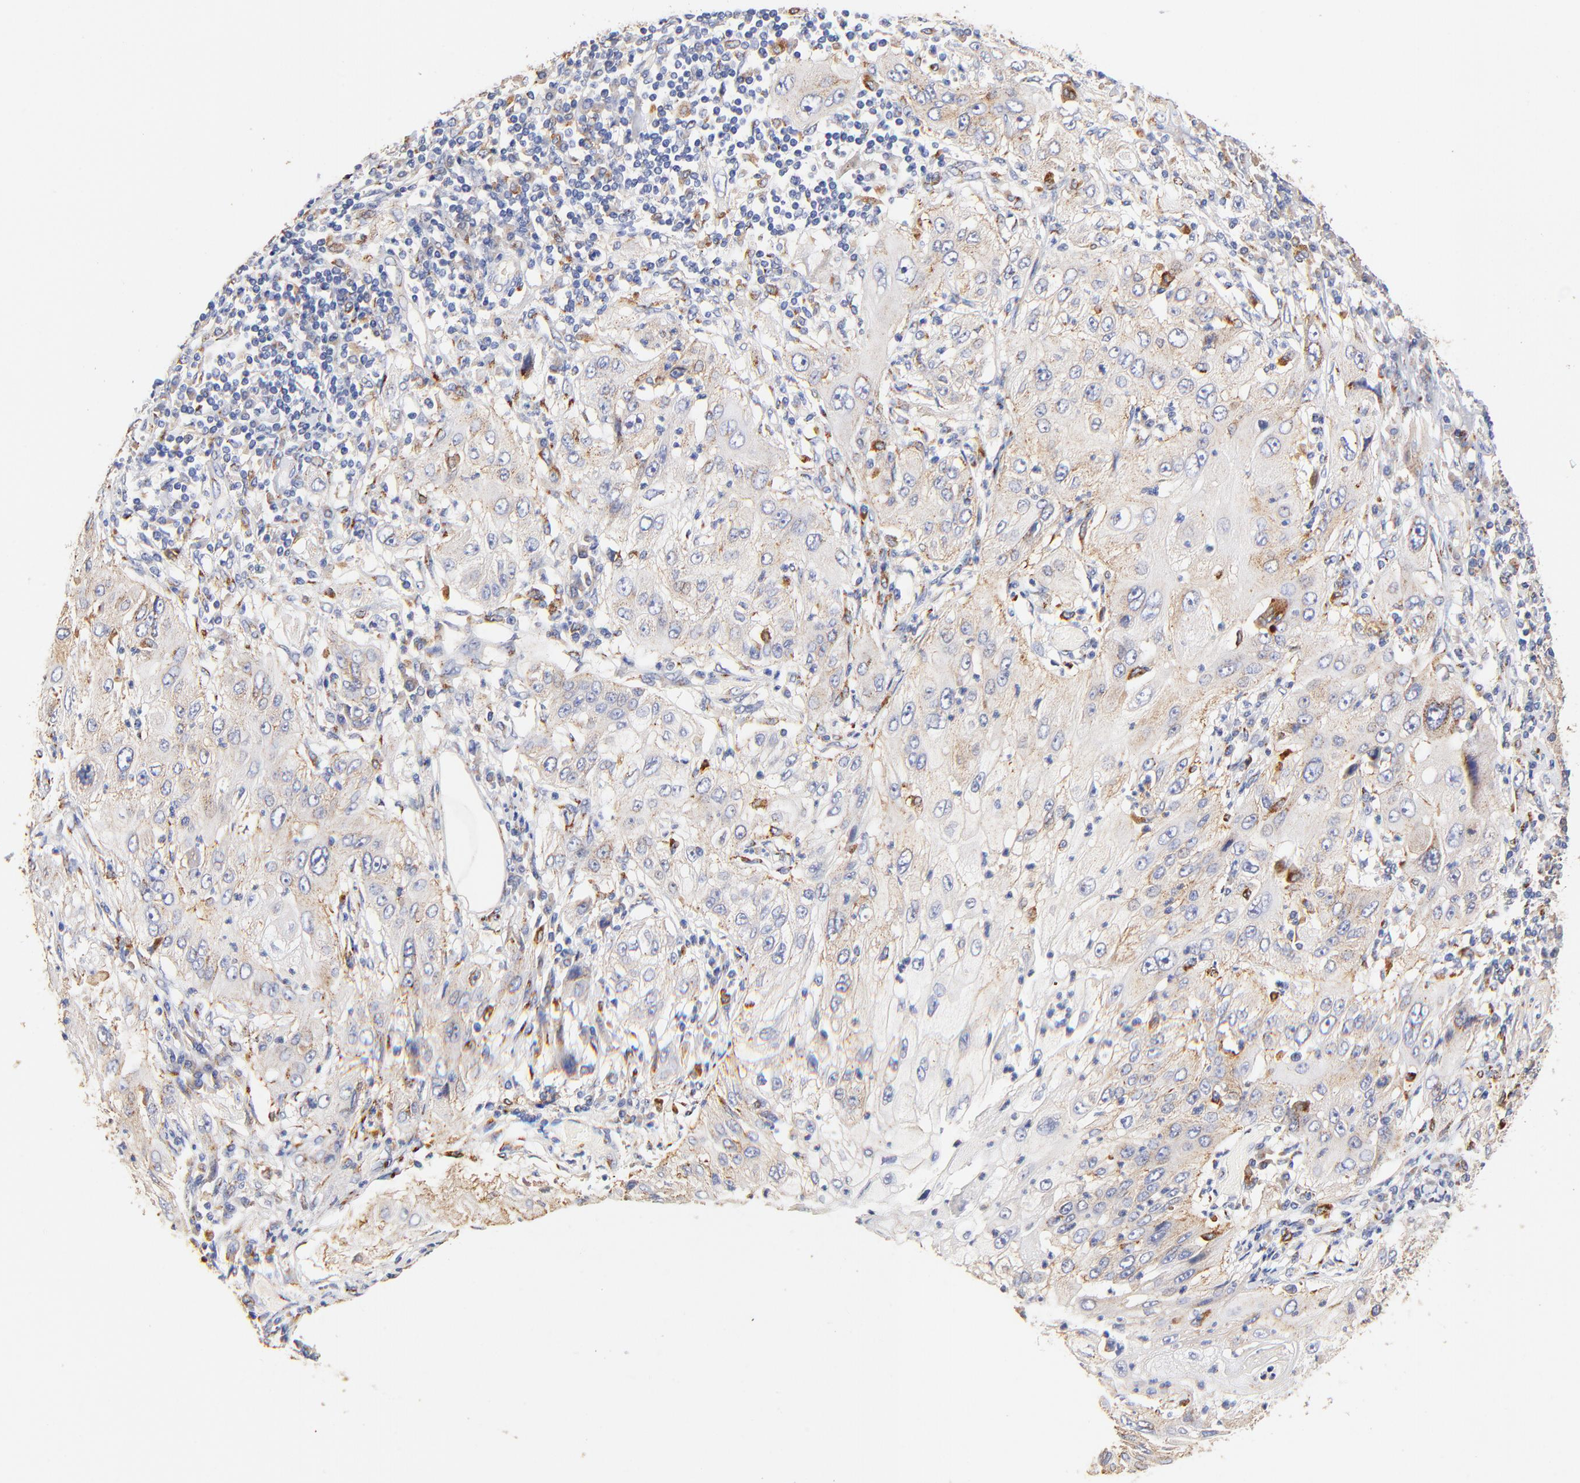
{"staining": {"intensity": "negative", "quantity": "none", "location": "none"}, "tissue": "lung cancer", "cell_type": "Tumor cells", "image_type": "cancer", "snomed": [{"axis": "morphology", "description": "Inflammation, NOS"}, {"axis": "morphology", "description": "Squamous cell carcinoma, NOS"}, {"axis": "topography", "description": "Lymph node"}, {"axis": "topography", "description": "Soft tissue"}, {"axis": "topography", "description": "Lung"}], "caption": "High power microscopy micrograph of an immunohistochemistry (IHC) micrograph of lung cancer, revealing no significant staining in tumor cells. (Brightfield microscopy of DAB immunohistochemistry at high magnification).", "gene": "FMNL3", "patient": {"sex": "male", "age": 66}}